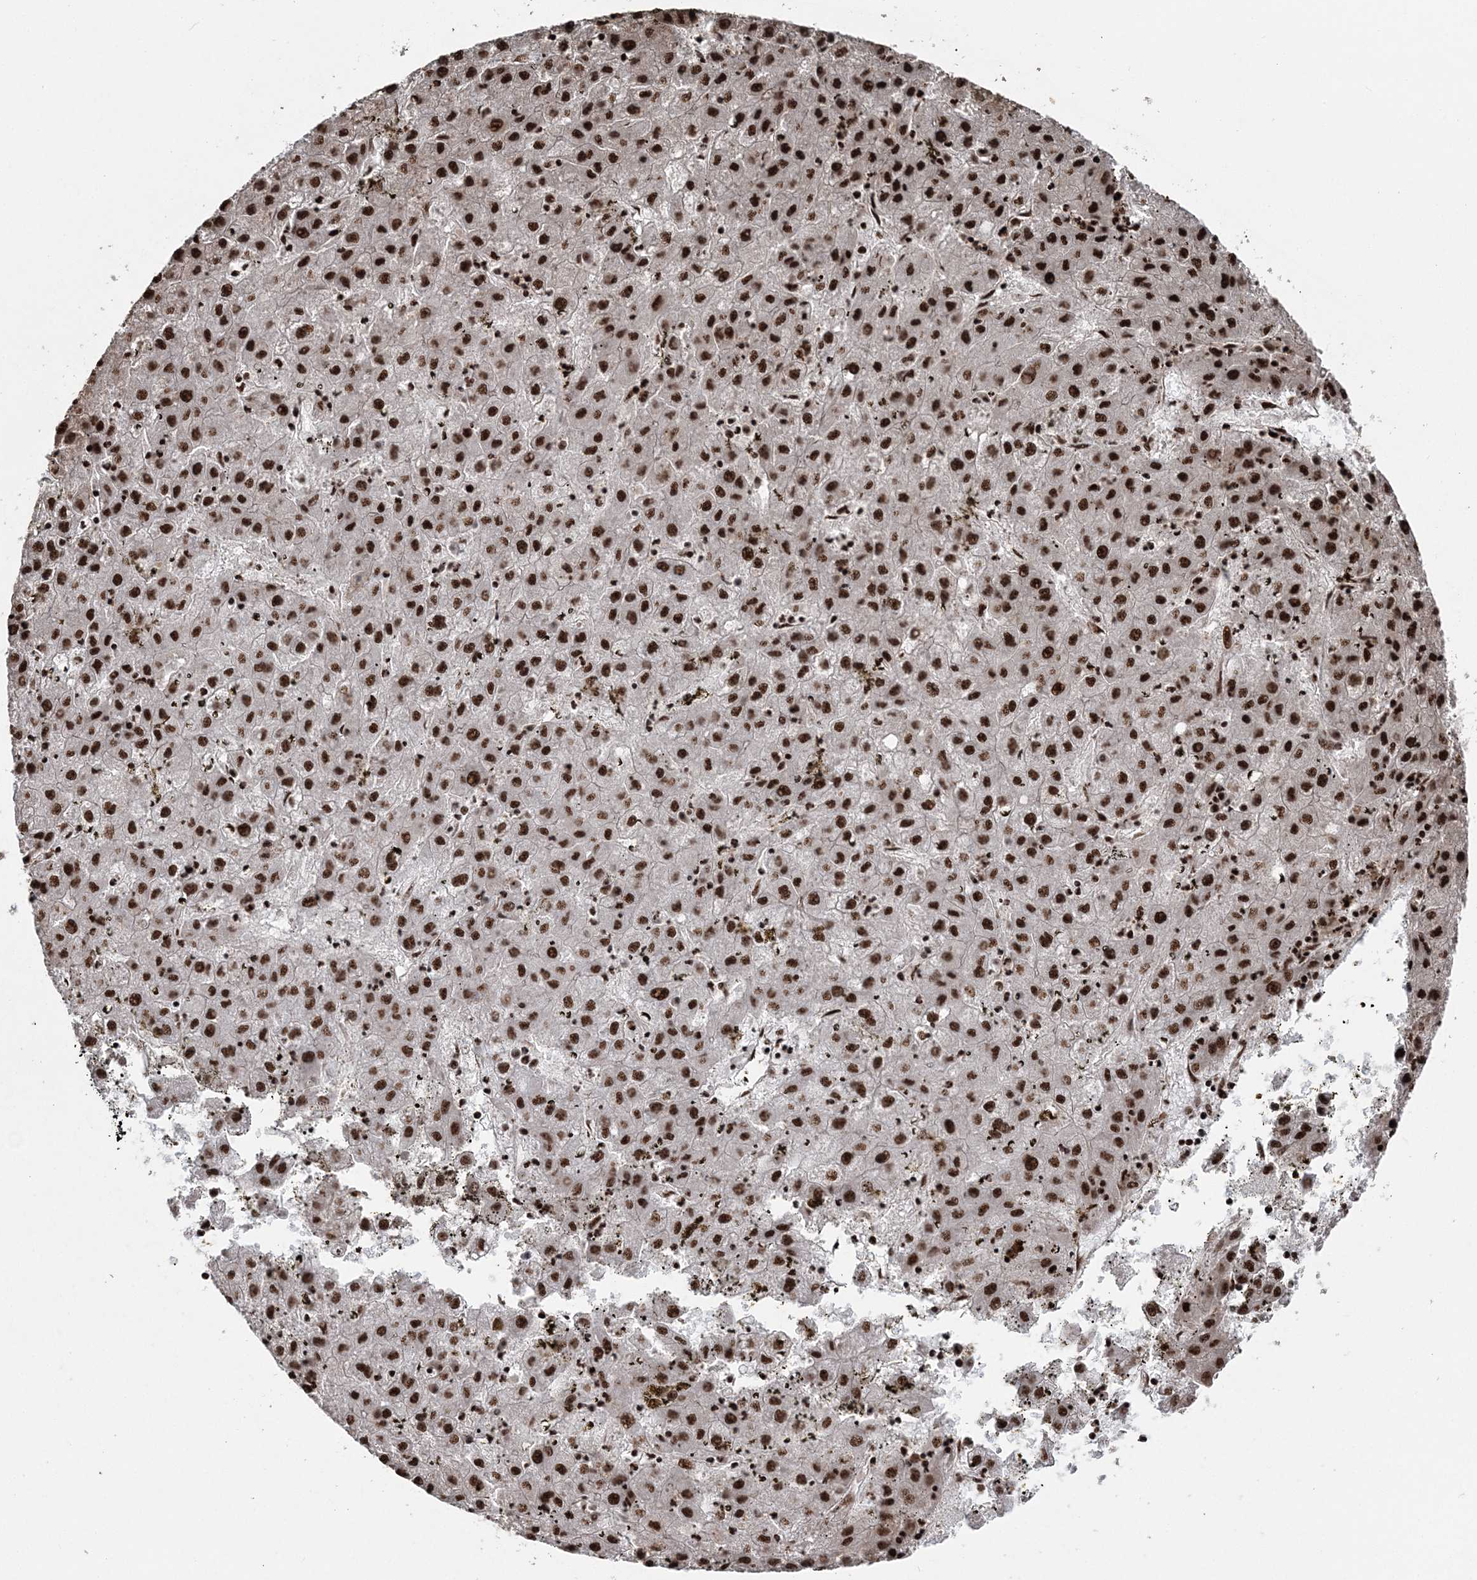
{"staining": {"intensity": "strong", "quantity": ">75%", "location": "nuclear"}, "tissue": "liver cancer", "cell_type": "Tumor cells", "image_type": "cancer", "snomed": [{"axis": "morphology", "description": "Carcinoma, Hepatocellular, NOS"}, {"axis": "topography", "description": "Liver"}], "caption": "Immunohistochemistry (IHC) of liver cancer displays high levels of strong nuclear positivity in about >75% of tumor cells.", "gene": "EXOSC8", "patient": {"sex": "male", "age": 72}}